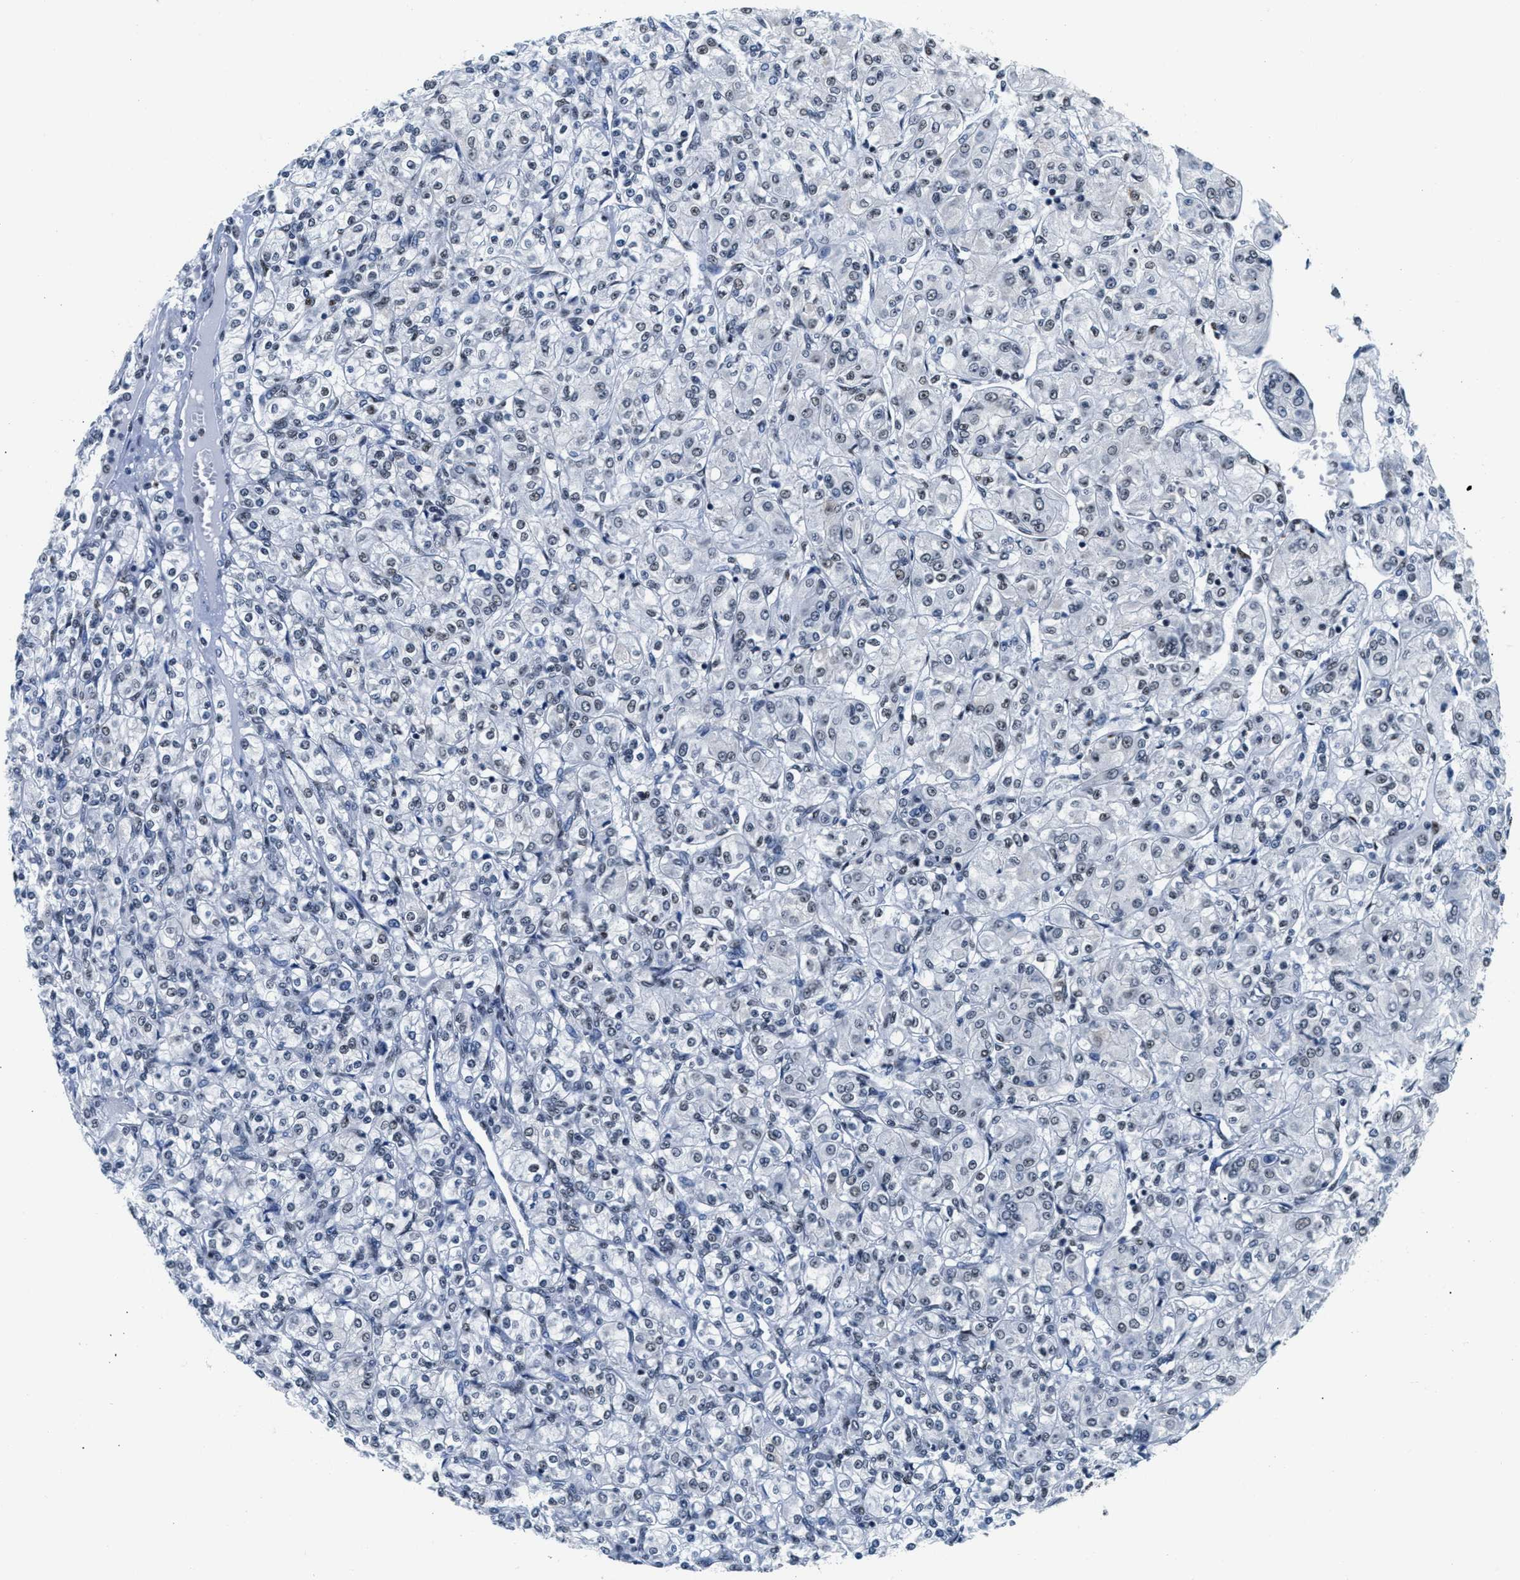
{"staining": {"intensity": "negative", "quantity": "none", "location": "none"}, "tissue": "renal cancer", "cell_type": "Tumor cells", "image_type": "cancer", "snomed": [{"axis": "morphology", "description": "Adenocarcinoma, NOS"}, {"axis": "topography", "description": "Kidney"}], "caption": "Immunohistochemical staining of renal adenocarcinoma displays no significant positivity in tumor cells.", "gene": "RAD50", "patient": {"sex": "male", "age": 77}}